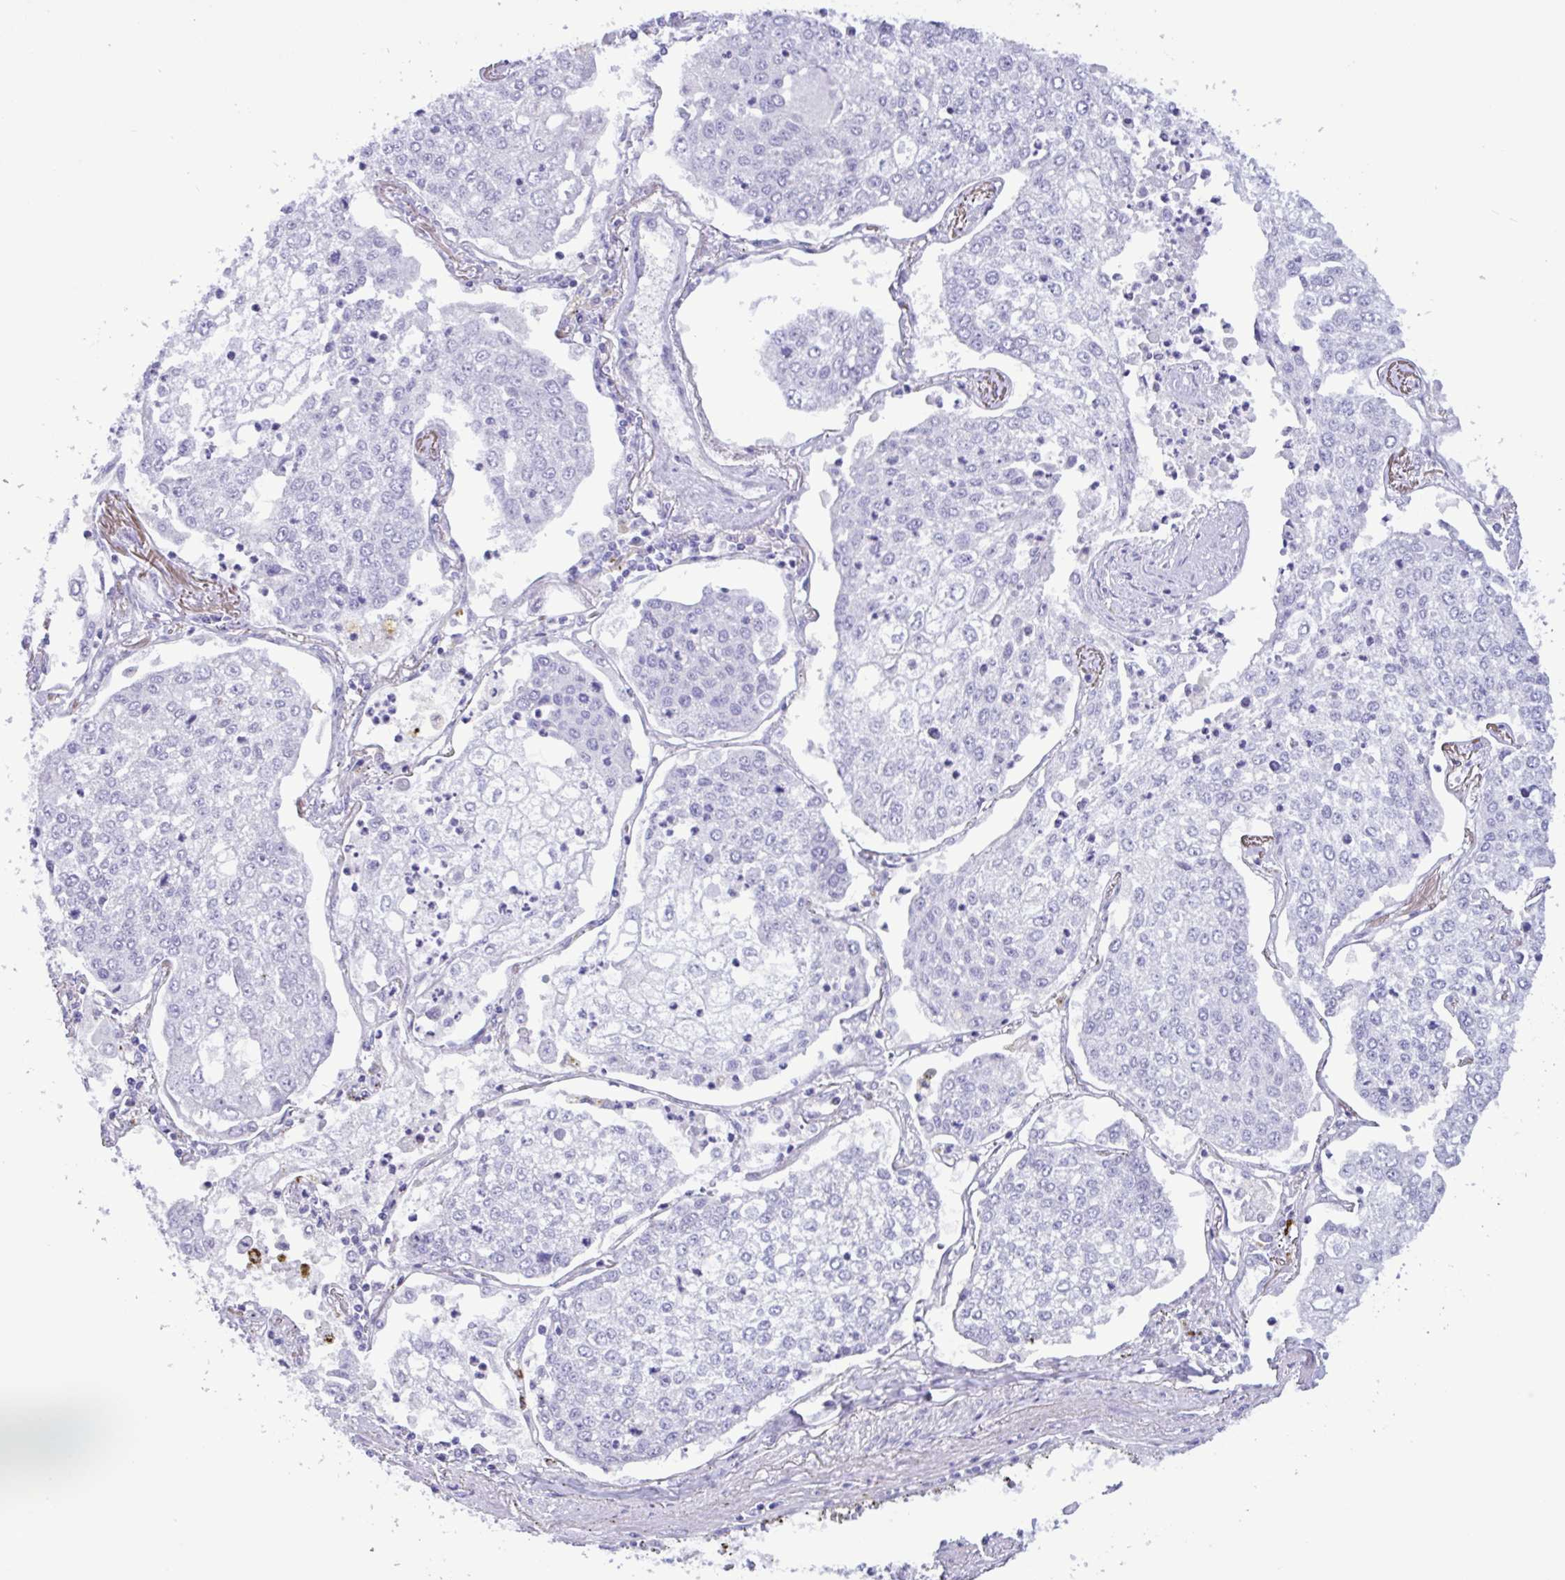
{"staining": {"intensity": "negative", "quantity": "none", "location": "none"}, "tissue": "lung cancer", "cell_type": "Tumor cells", "image_type": "cancer", "snomed": [{"axis": "morphology", "description": "Squamous cell carcinoma, NOS"}, {"axis": "topography", "description": "Lung"}], "caption": "Tumor cells are negative for brown protein staining in lung cancer (squamous cell carcinoma).", "gene": "SREBF1", "patient": {"sex": "male", "age": 74}}